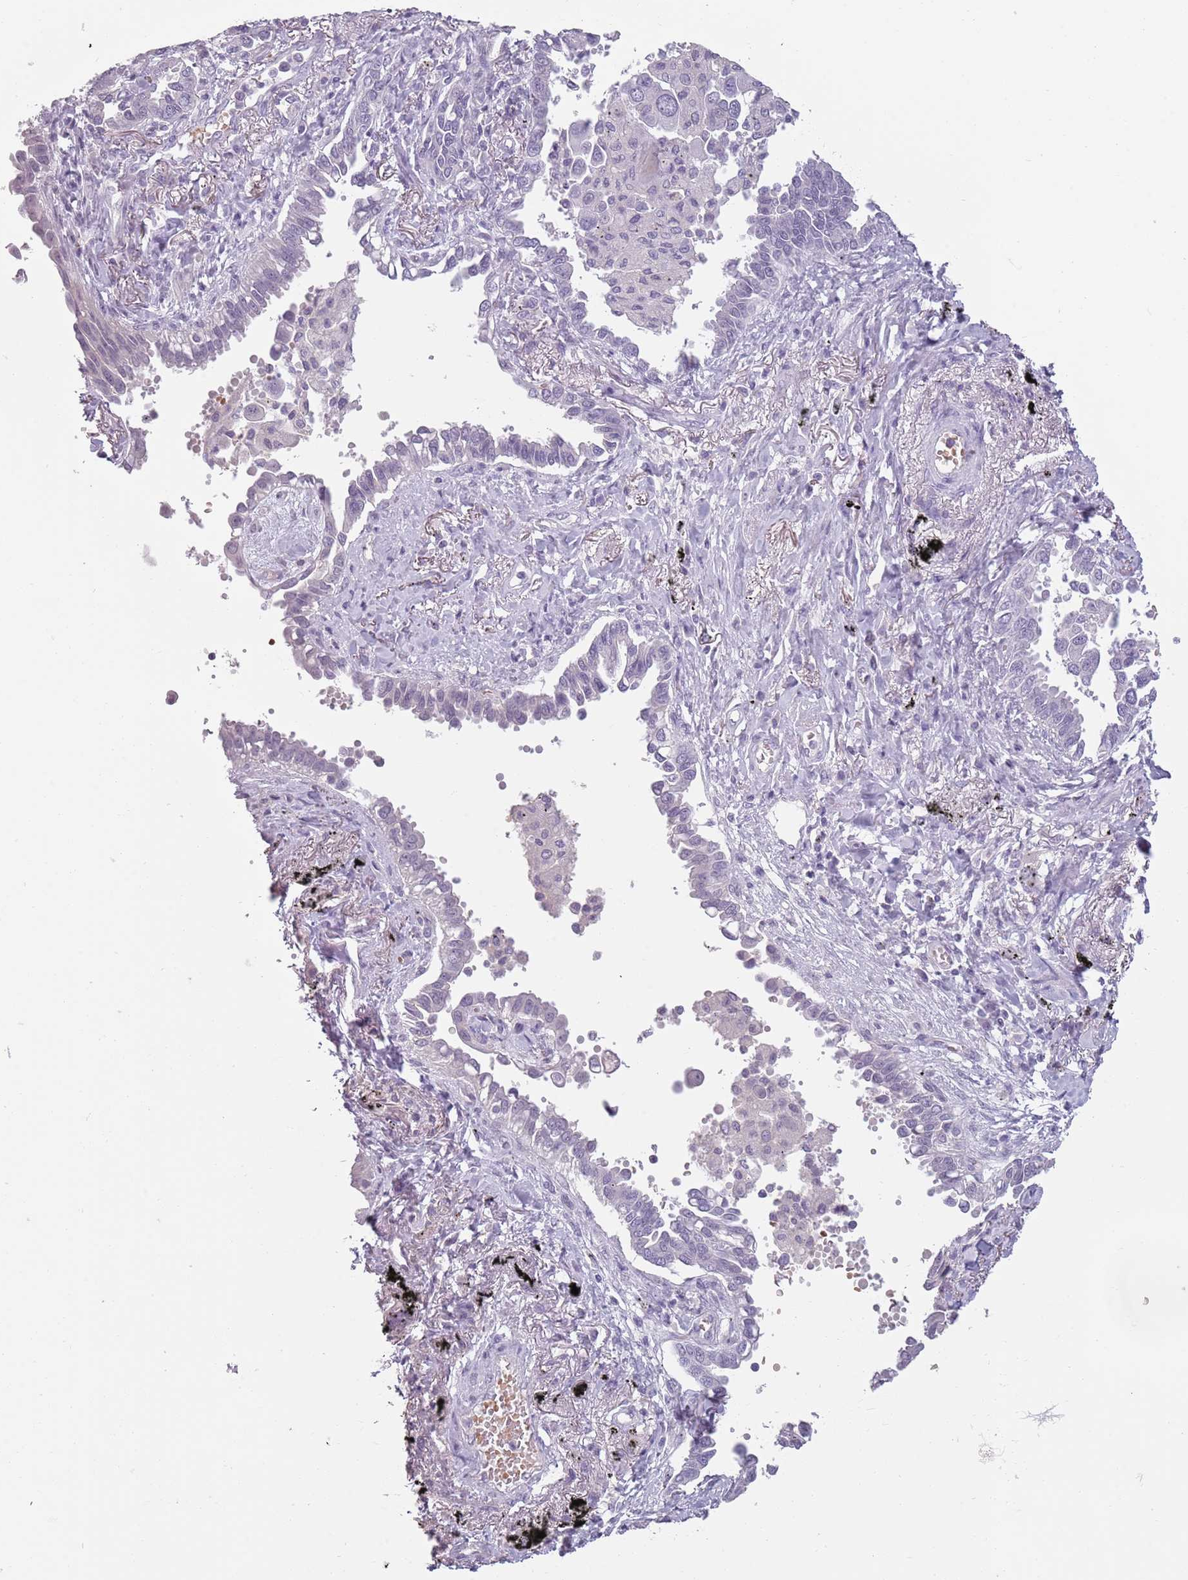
{"staining": {"intensity": "negative", "quantity": "none", "location": "none"}, "tissue": "lung cancer", "cell_type": "Tumor cells", "image_type": "cancer", "snomed": [{"axis": "morphology", "description": "Adenocarcinoma, NOS"}, {"axis": "topography", "description": "Lung"}], "caption": "An immunohistochemistry (IHC) photomicrograph of lung cancer is shown. There is no staining in tumor cells of lung cancer. Nuclei are stained in blue.", "gene": "PIEZO1", "patient": {"sex": "male", "age": 67}}